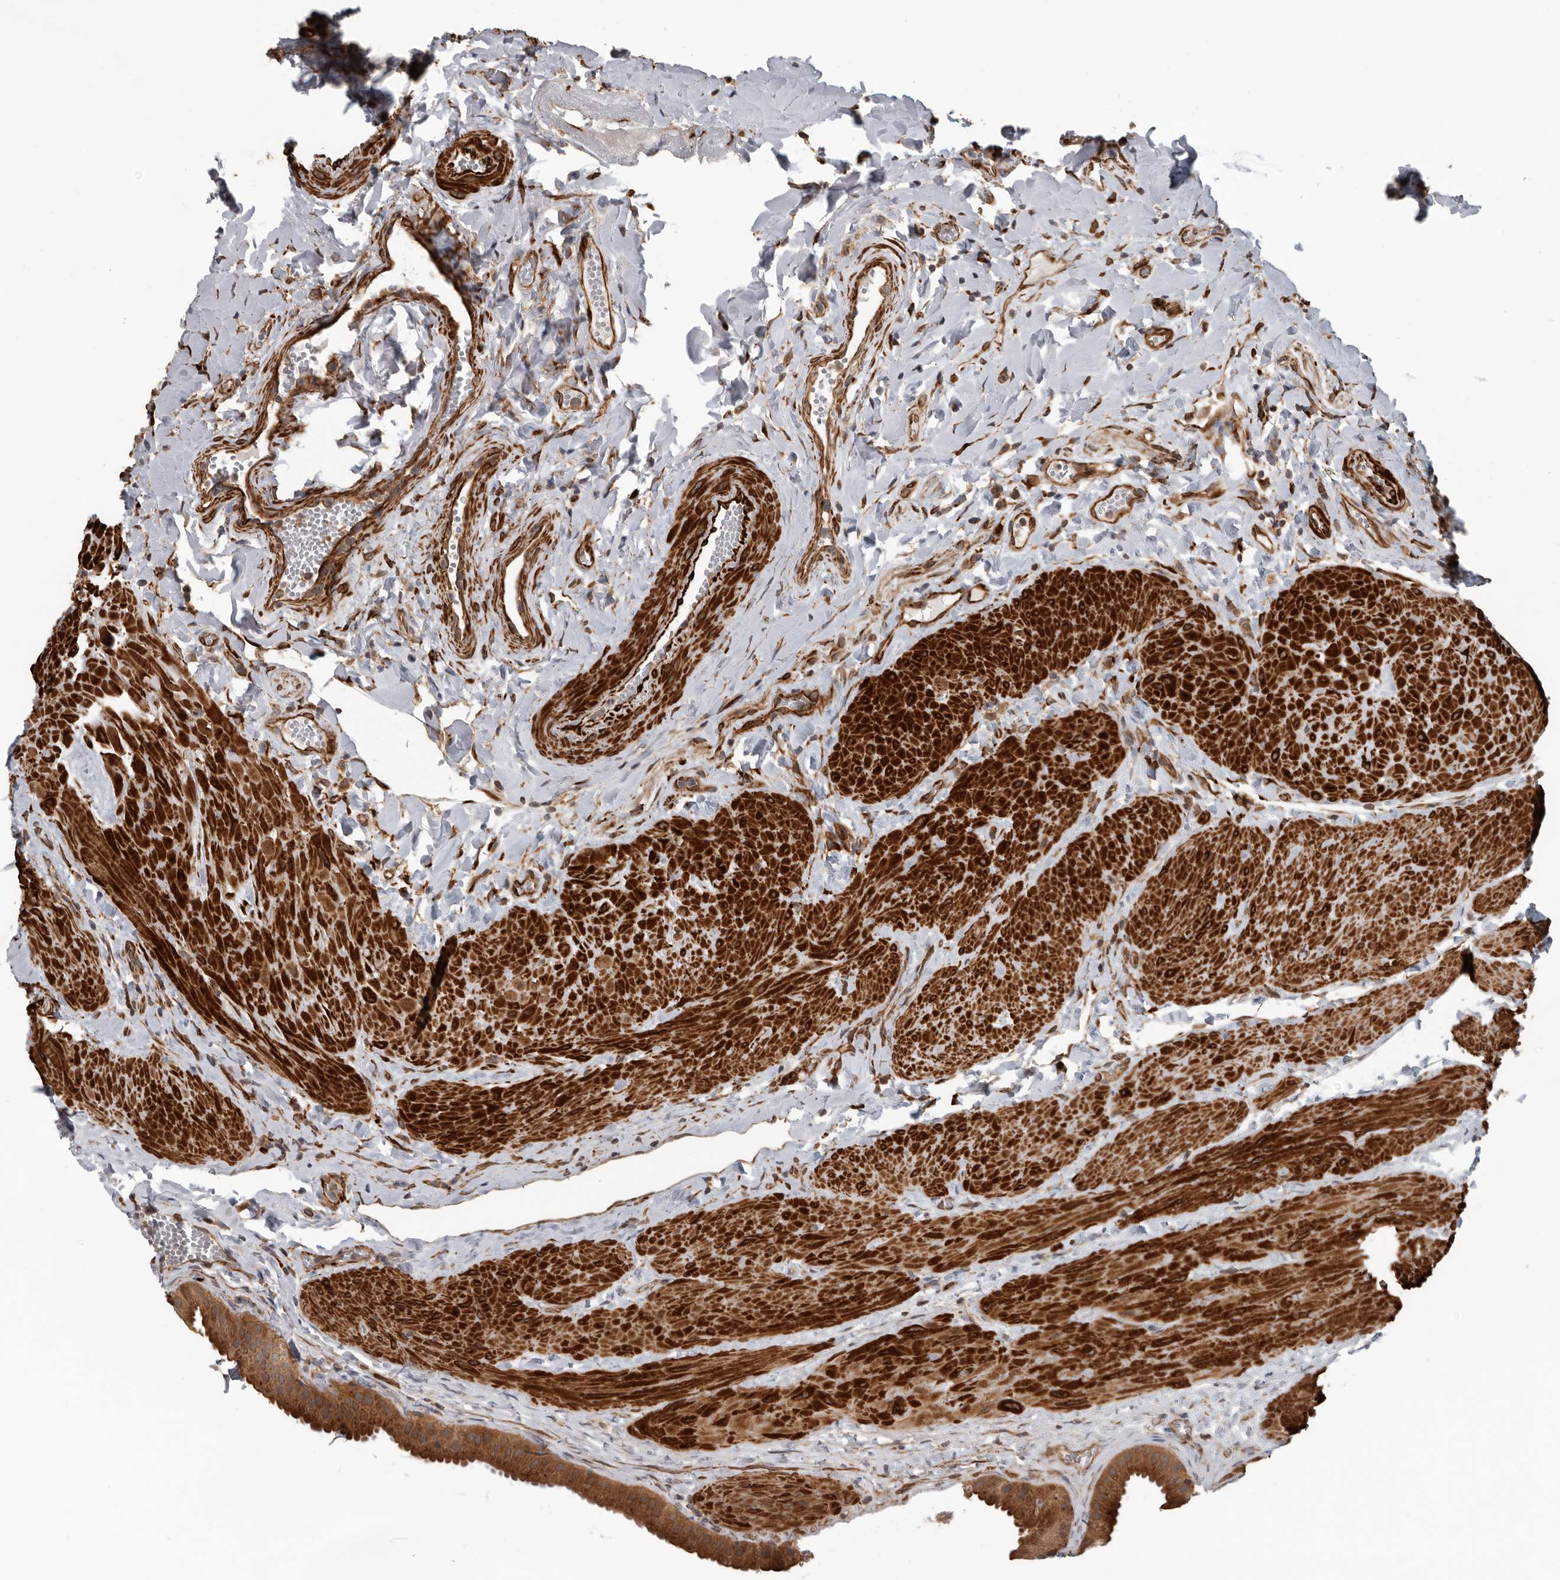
{"staining": {"intensity": "moderate", "quantity": ">75%", "location": "cytoplasmic/membranous"}, "tissue": "gallbladder", "cell_type": "Glandular cells", "image_type": "normal", "snomed": [{"axis": "morphology", "description": "Normal tissue, NOS"}, {"axis": "topography", "description": "Gallbladder"}], "caption": "Human gallbladder stained with a brown dye displays moderate cytoplasmic/membranous positive staining in about >75% of glandular cells.", "gene": "CEP350", "patient": {"sex": "male", "age": 55}}